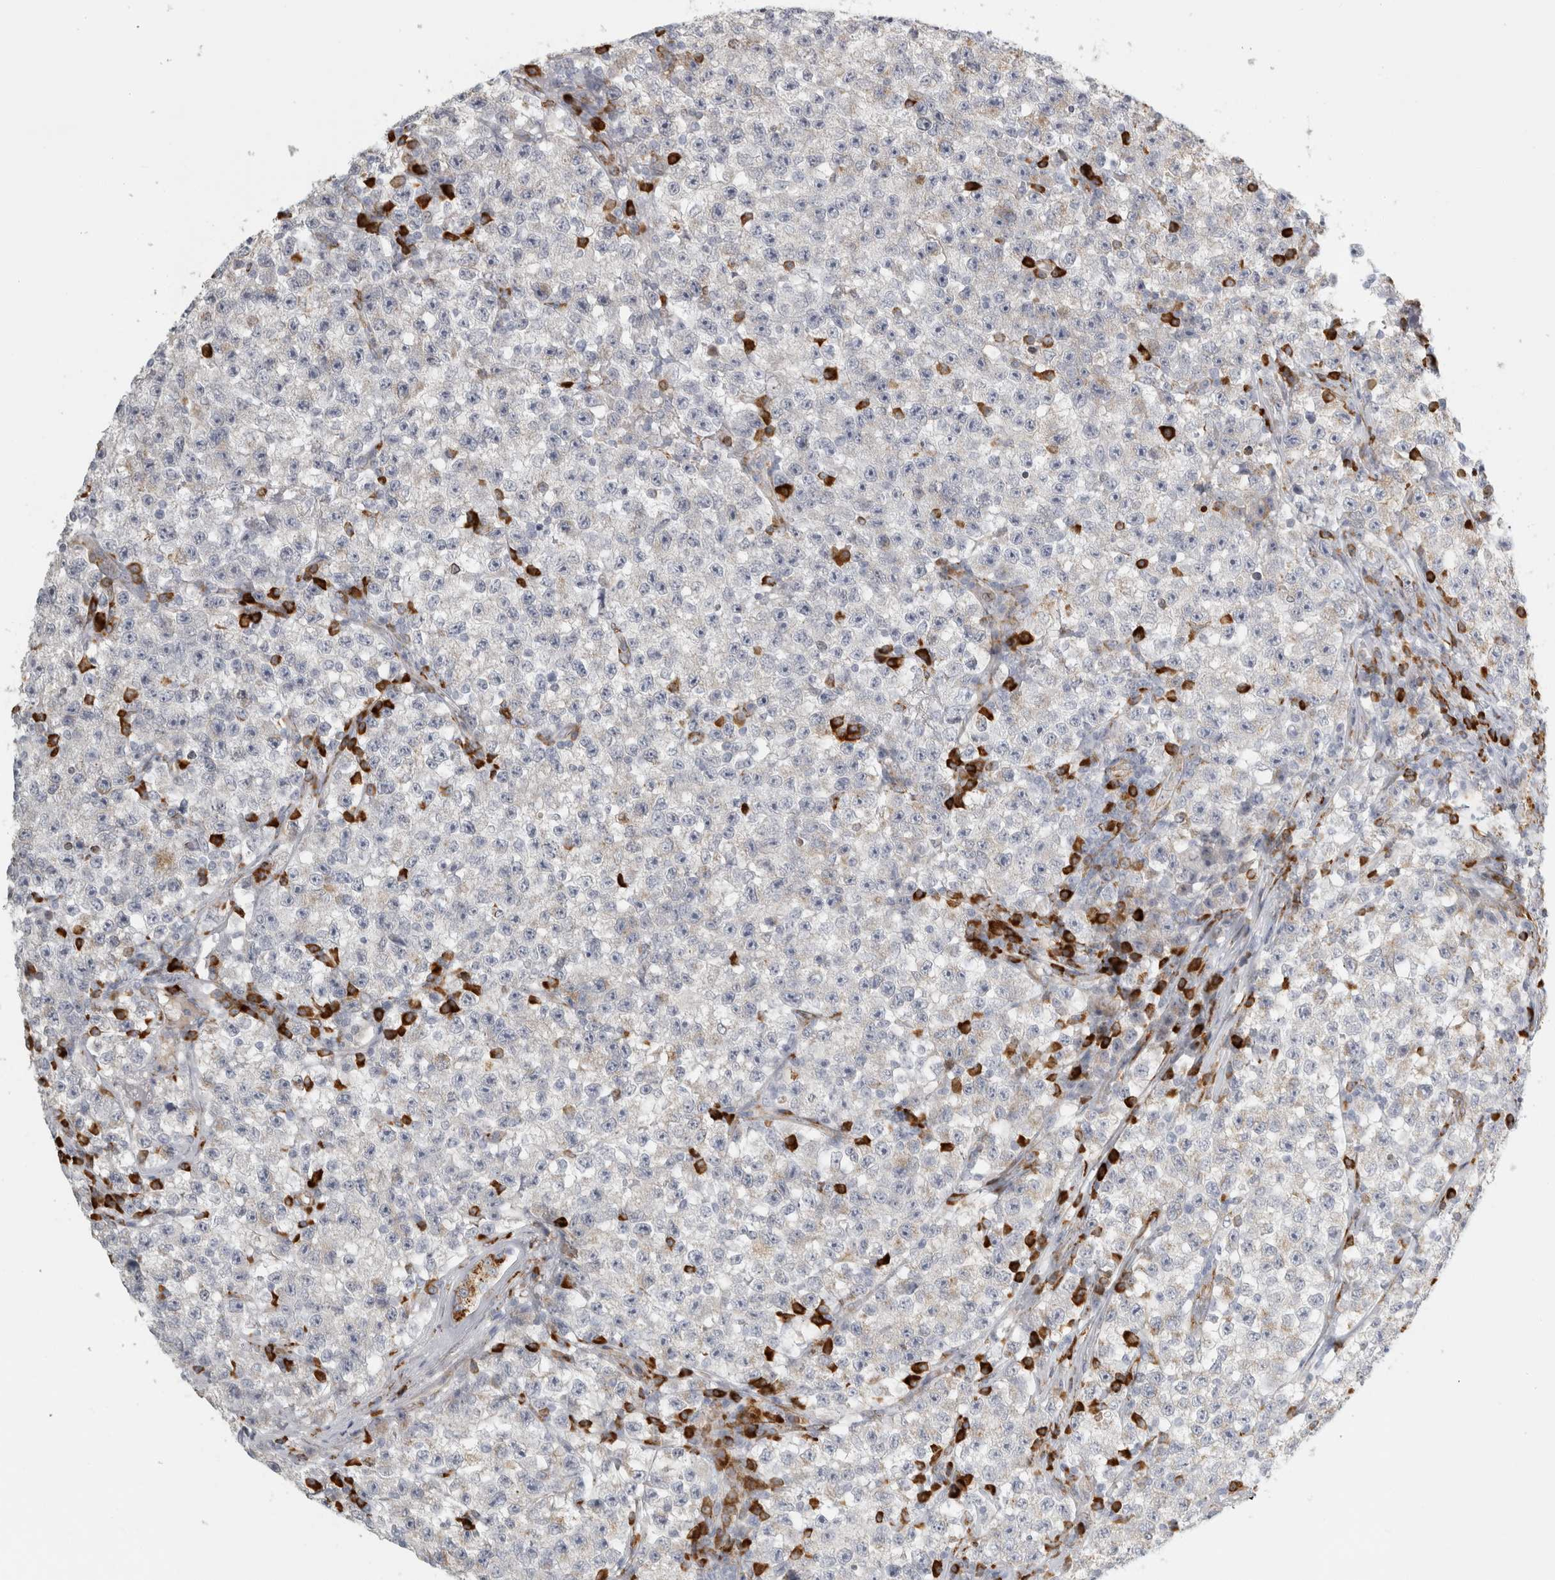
{"staining": {"intensity": "negative", "quantity": "none", "location": "none"}, "tissue": "testis cancer", "cell_type": "Tumor cells", "image_type": "cancer", "snomed": [{"axis": "morphology", "description": "Seminoma, NOS"}, {"axis": "topography", "description": "Testis"}], "caption": "DAB (3,3'-diaminobenzidine) immunohistochemical staining of human testis cancer reveals no significant staining in tumor cells.", "gene": "OSTN", "patient": {"sex": "male", "age": 22}}